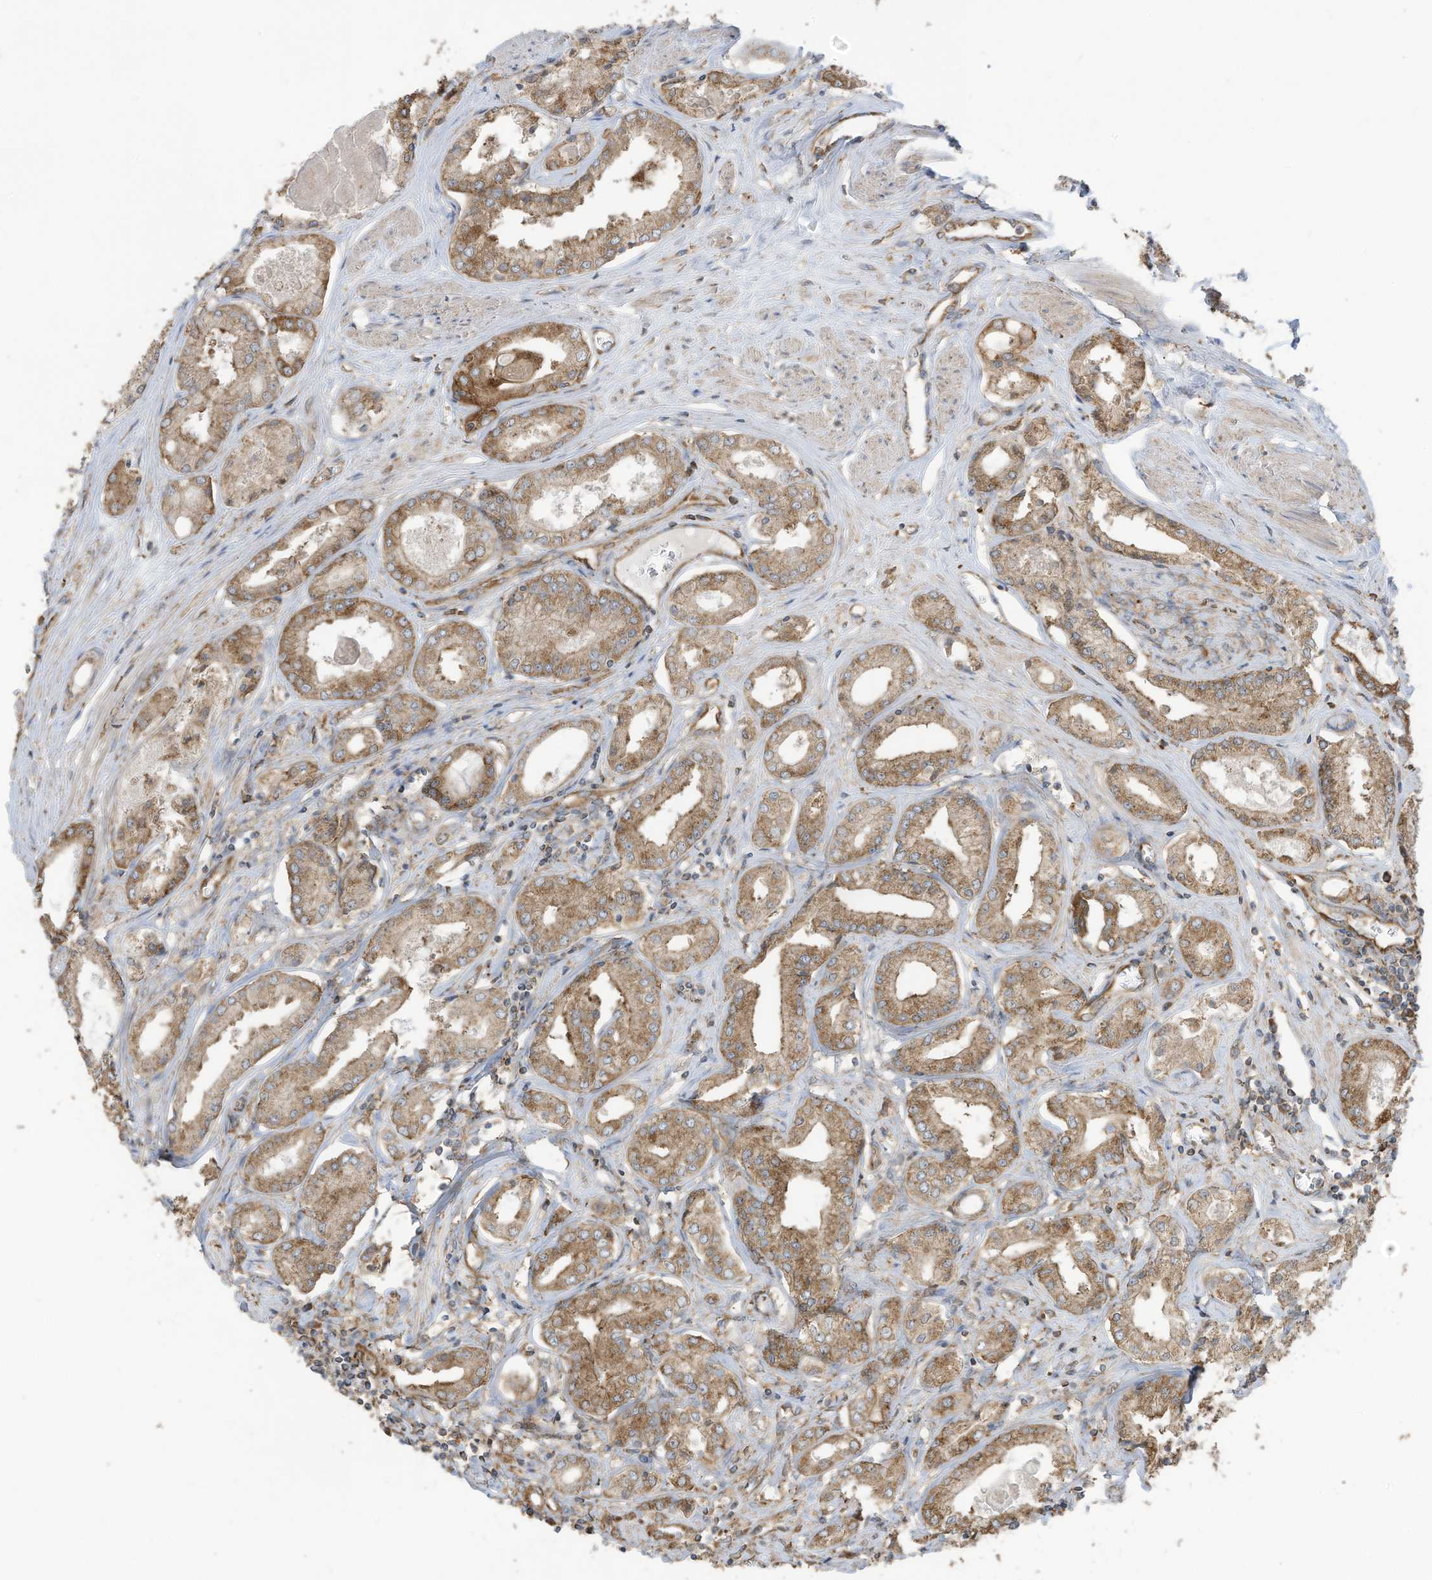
{"staining": {"intensity": "moderate", "quantity": ">75%", "location": "cytoplasmic/membranous"}, "tissue": "prostate cancer", "cell_type": "Tumor cells", "image_type": "cancer", "snomed": [{"axis": "morphology", "description": "Adenocarcinoma, Low grade"}, {"axis": "topography", "description": "Prostate"}], "caption": "Immunohistochemical staining of adenocarcinoma (low-grade) (prostate) shows medium levels of moderate cytoplasmic/membranous positivity in approximately >75% of tumor cells.", "gene": "CGAS", "patient": {"sex": "male", "age": 60}}